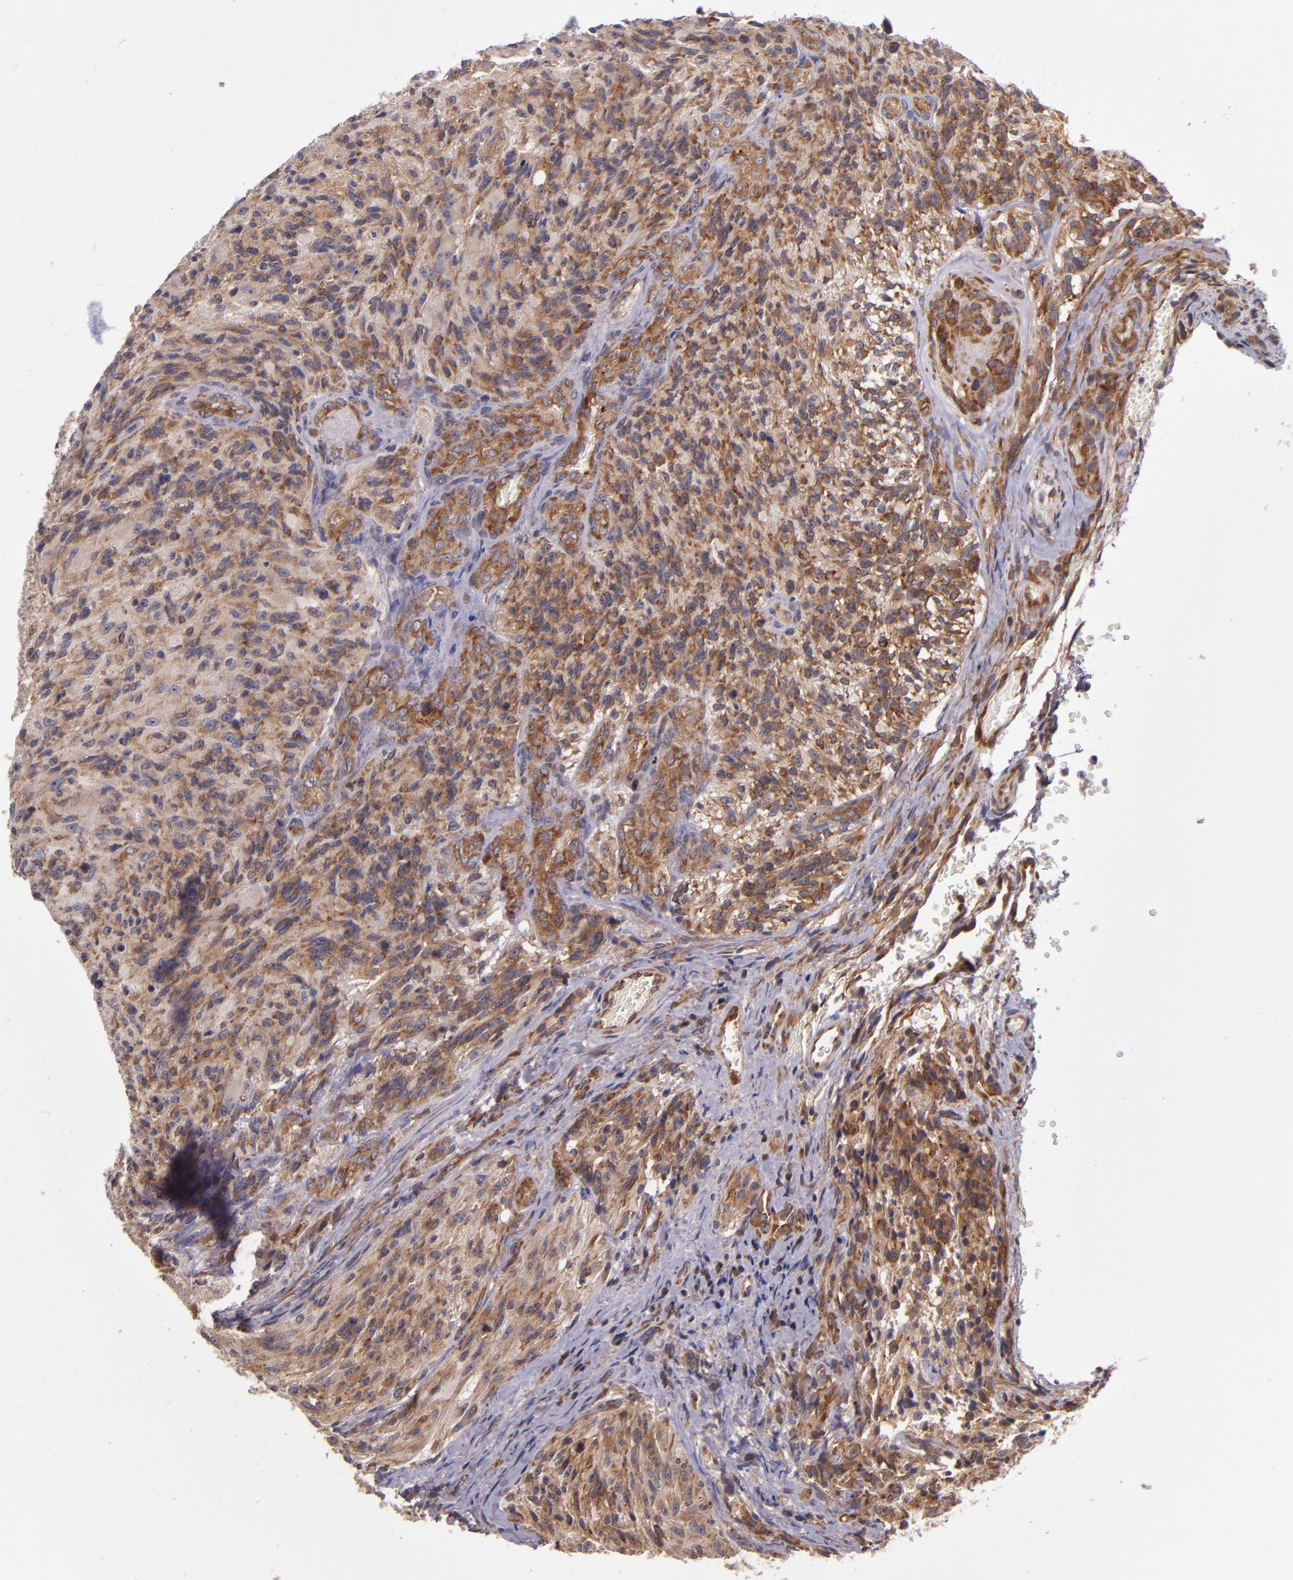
{"staining": {"intensity": "moderate", "quantity": ">75%", "location": "cytoplasmic/membranous"}, "tissue": "glioma", "cell_type": "Tumor cells", "image_type": "cancer", "snomed": [{"axis": "morphology", "description": "Normal tissue, NOS"}, {"axis": "morphology", "description": "Glioma, malignant, High grade"}, {"axis": "topography", "description": "Cerebral cortex"}], "caption": "Brown immunohistochemical staining in malignant glioma (high-grade) exhibits moderate cytoplasmic/membranous staining in approximately >75% of tumor cells. Nuclei are stained in blue.", "gene": "EIF4ENIF1", "patient": {"sex": "male", "age": 56}}